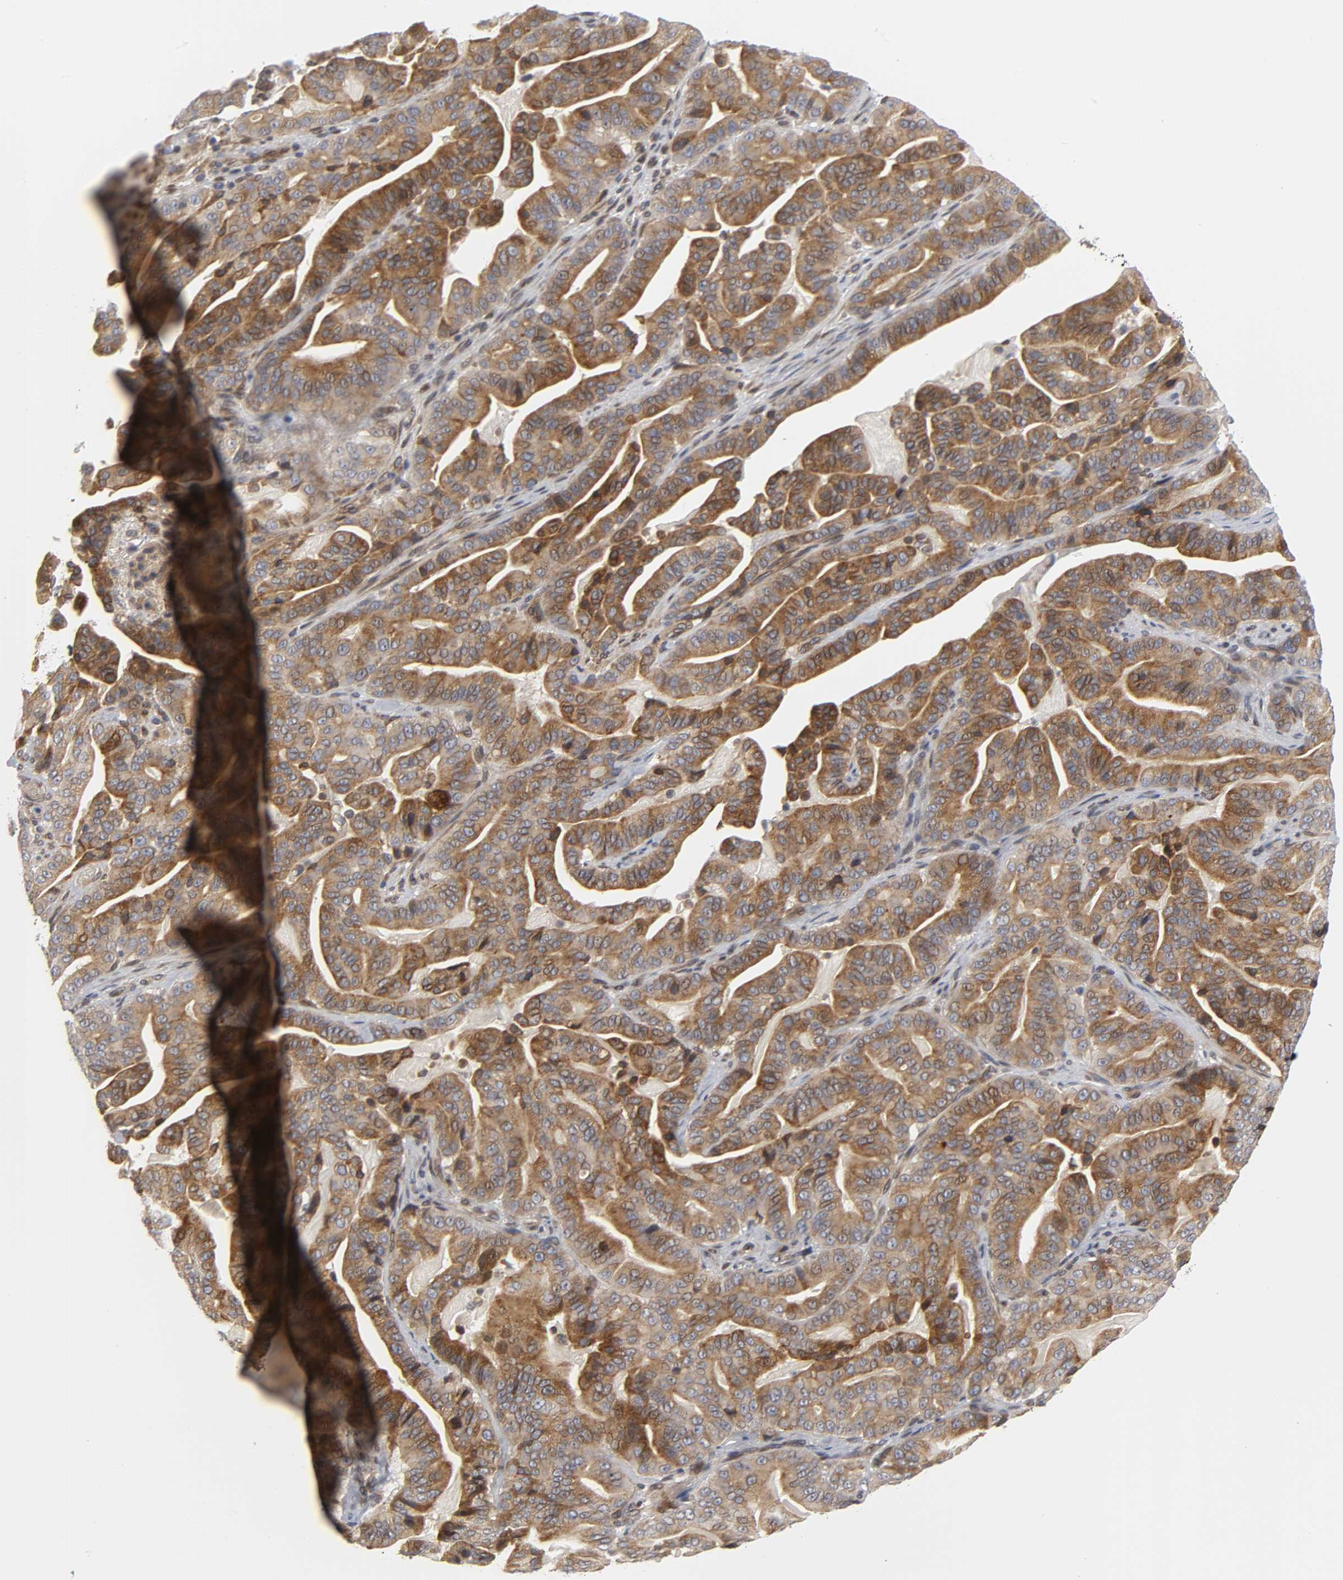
{"staining": {"intensity": "moderate", "quantity": ">75%", "location": "cytoplasmic/membranous"}, "tissue": "pancreatic cancer", "cell_type": "Tumor cells", "image_type": "cancer", "snomed": [{"axis": "morphology", "description": "Adenocarcinoma, NOS"}, {"axis": "topography", "description": "Pancreas"}], "caption": "The image shows immunohistochemical staining of pancreatic cancer (adenocarcinoma). There is moderate cytoplasmic/membranous staining is identified in about >75% of tumor cells.", "gene": "ASB6", "patient": {"sex": "male", "age": 63}}